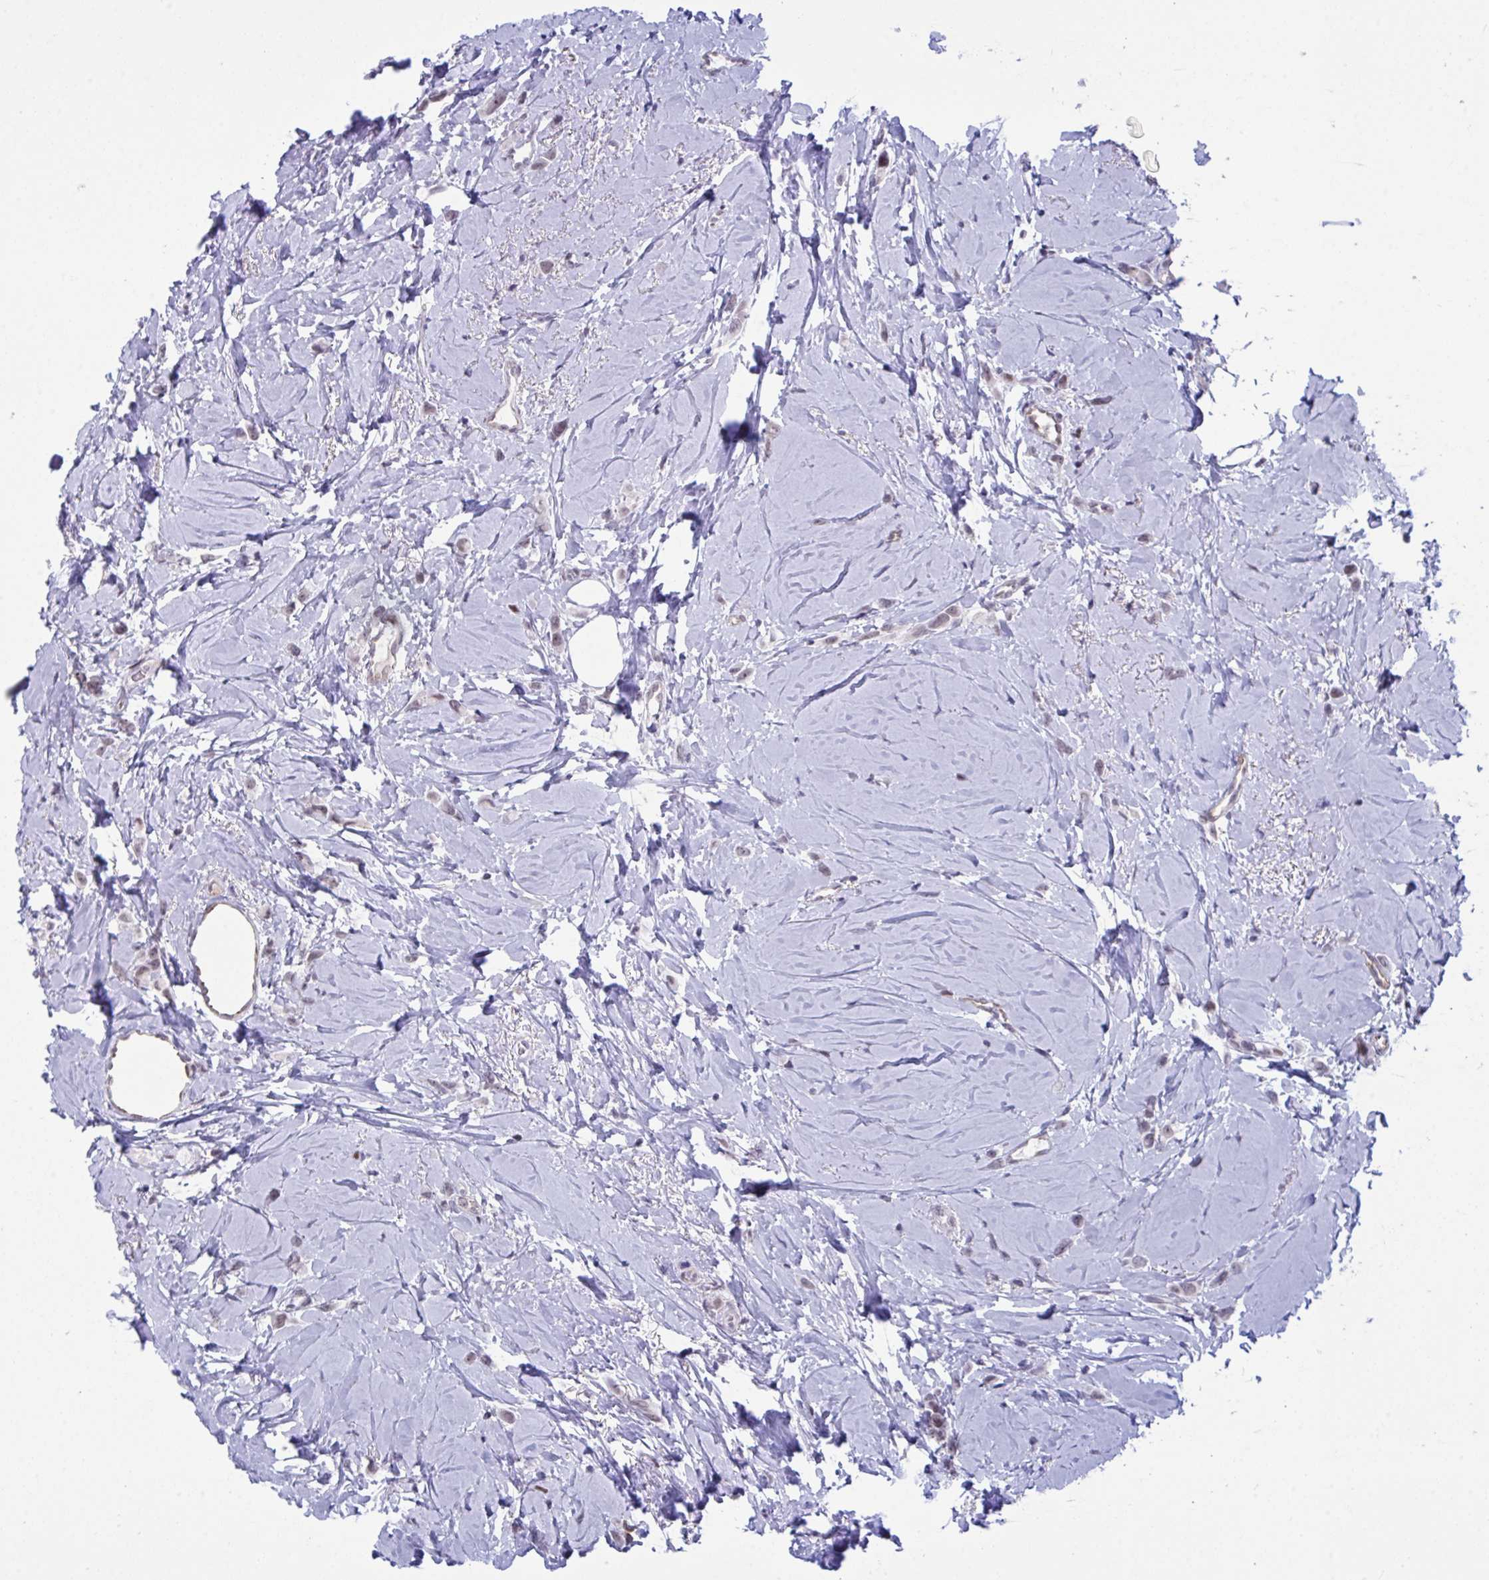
{"staining": {"intensity": "negative", "quantity": "none", "location": "none"}, "tissue": "breast cancer", "cell_type": "Tumor cells", "image_type": "cancer", "snomed": [{"axis": "morphology", "description": "Lobular carcinoma"}, {"axis": "topography", "description": "Breast"}], "caption": "Tumor cells are negative for brown protein staining in breast lobular carcinoma.", "gene": "ZFHX3", "patient": {"sex": "female", "age": 66}}